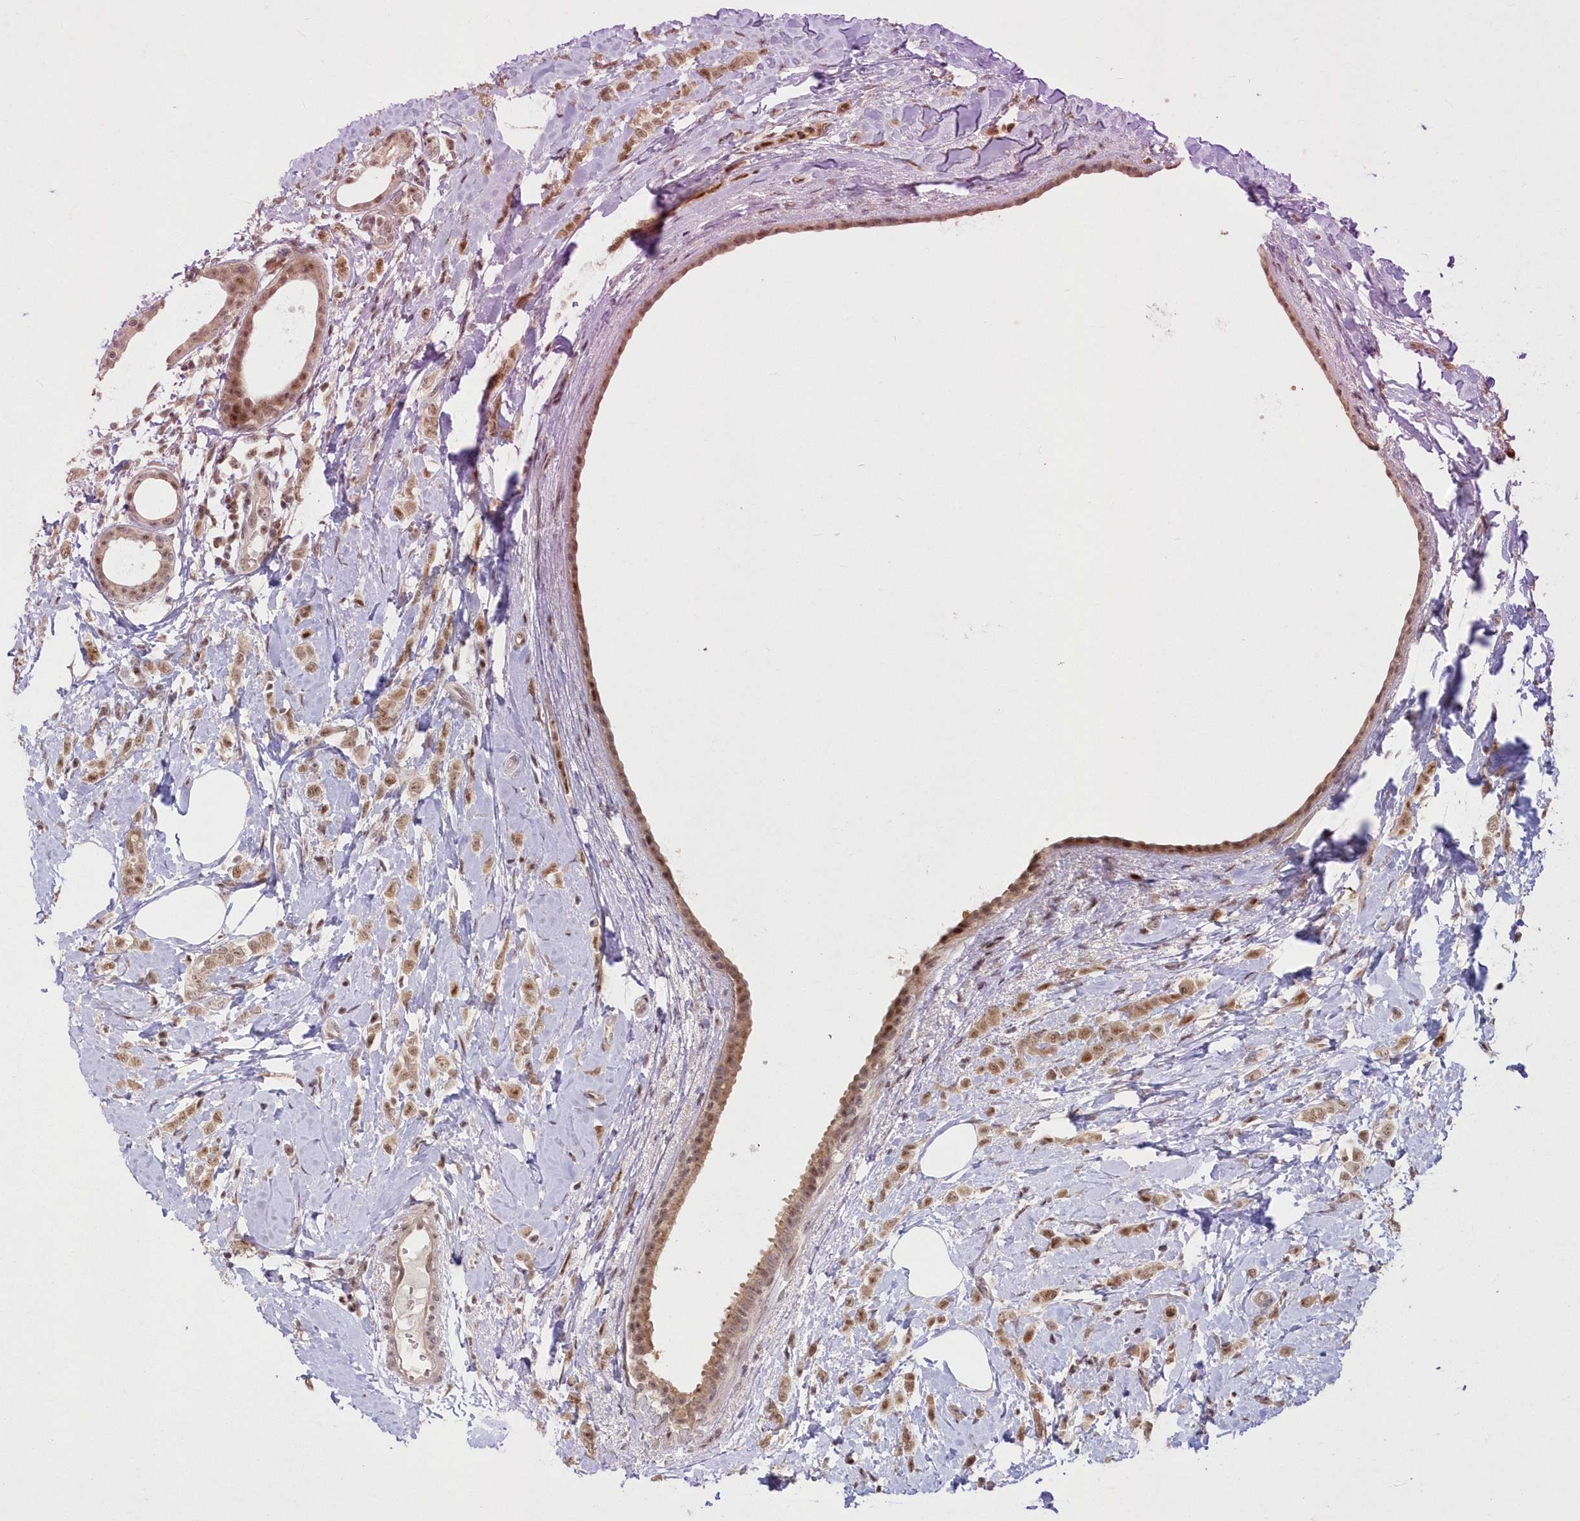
{"staining": {"intensity": "moderate", "quantity": ">75%", "location": "cytoplasmic/membranous,nuclear"}, "tissue": "breast cancer", "cell_type": "Tumor cells", "image_type": "cancer", "snomed": [{"axis": "morphology", "description": "Lobular carcinoma"}, {"axis": "topography", "description": "Breast"}], "caption": "Protein expression analysis of human breast lobular carcinoma reveals moderate cytoplasmic/membranous and nuclear staining in approximately >75% of tumor cells.", "gene": "WBP1L", "patient": {"sex": "female", "age": 47}}